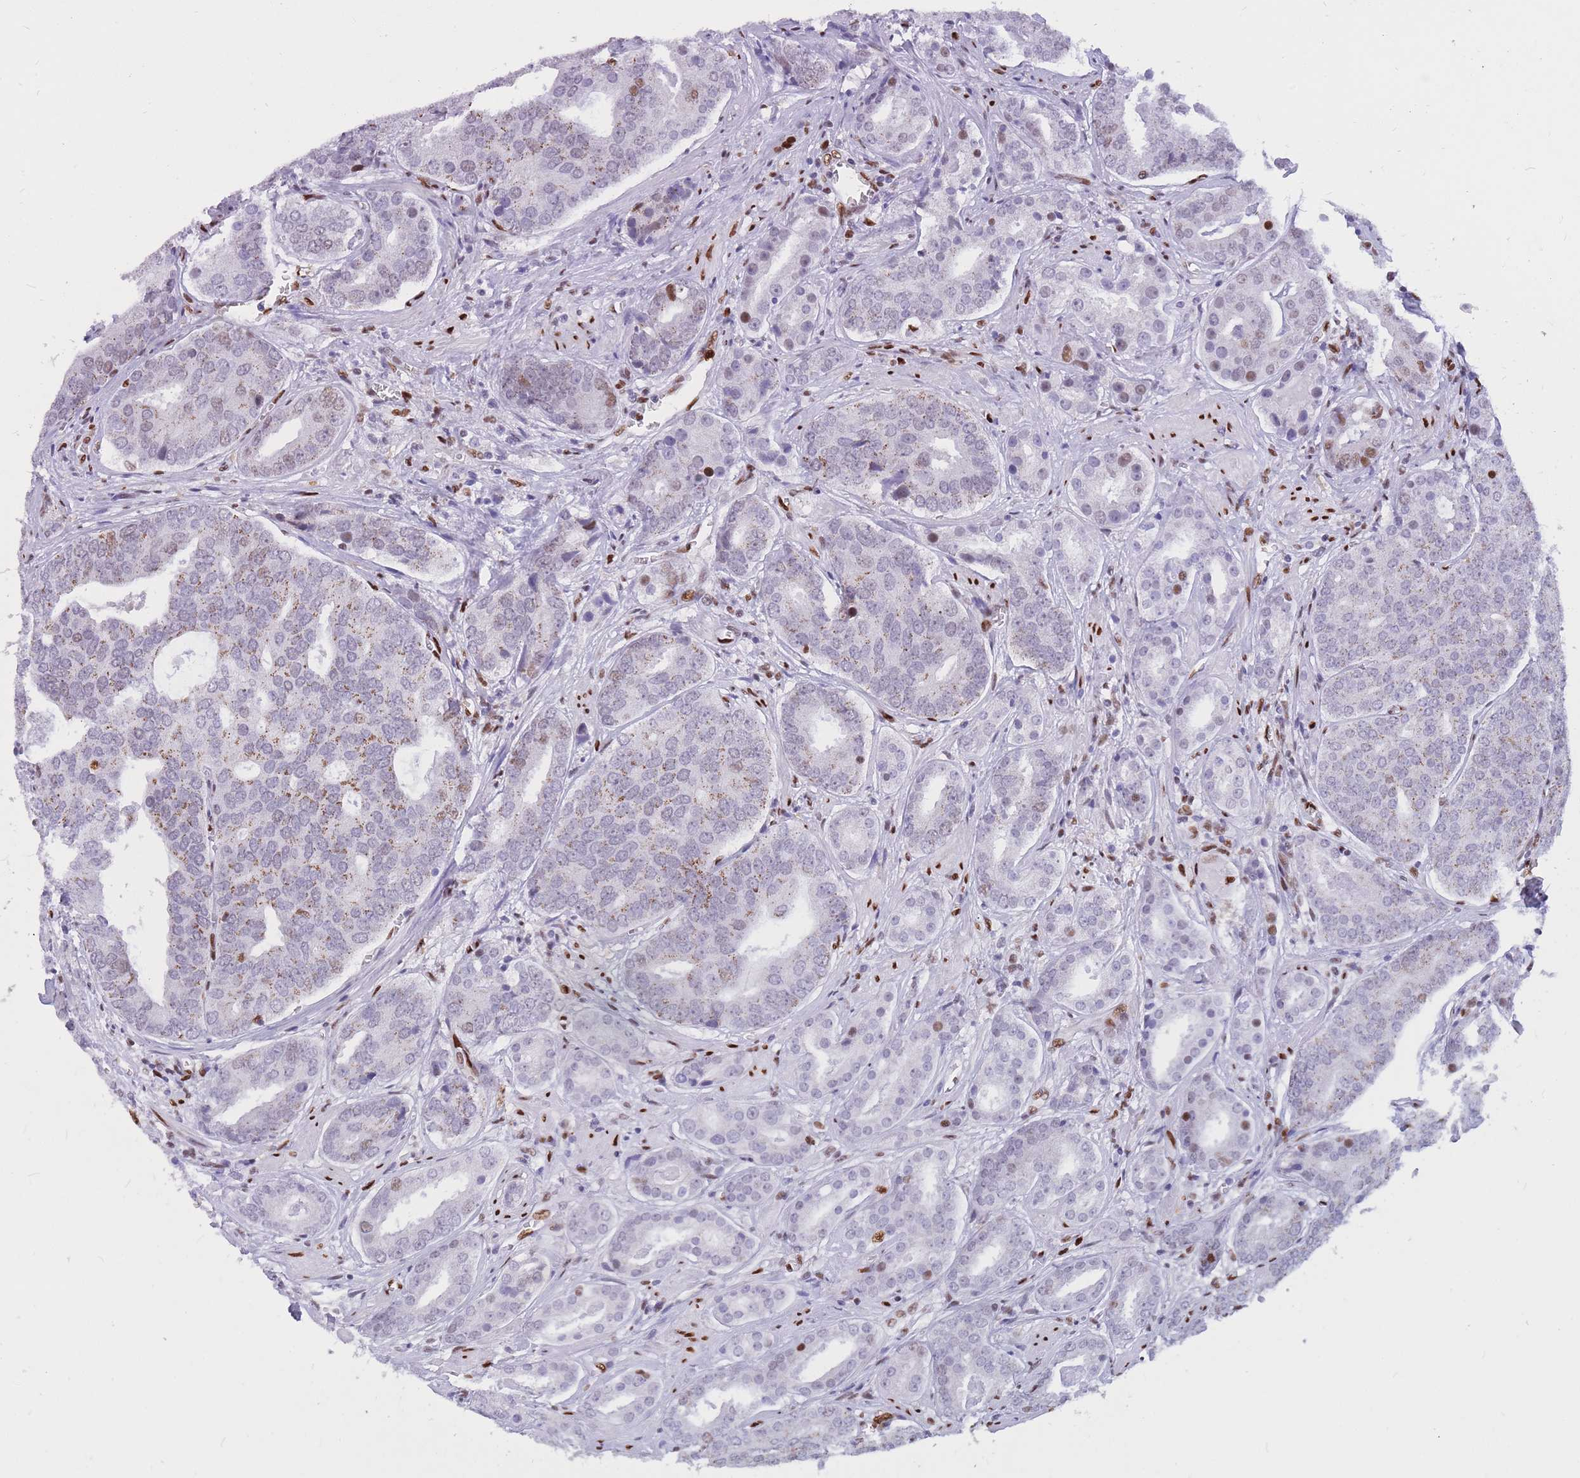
{"staining": {"intensity": "moderate", "quantity": "25%-75%", "location": "cytoplasmic/membranous"}, "tissue": "prostate cancer", "cell_type": "Tumor cells", "image_type": "cancer", "snomed": [{"axis": "morphology", "description": "Adenocarcinoma, High grade"}, {"axis": "topography", "description": "Prostate"}], "caption": "Tumor cells show moderate cytoplasmic/membranous staining in about 25%-75% of cells in high-grade adenocarcinoma (prostate).", "gene": "NASP", "patient": {"sex": "male", "age": 55}}